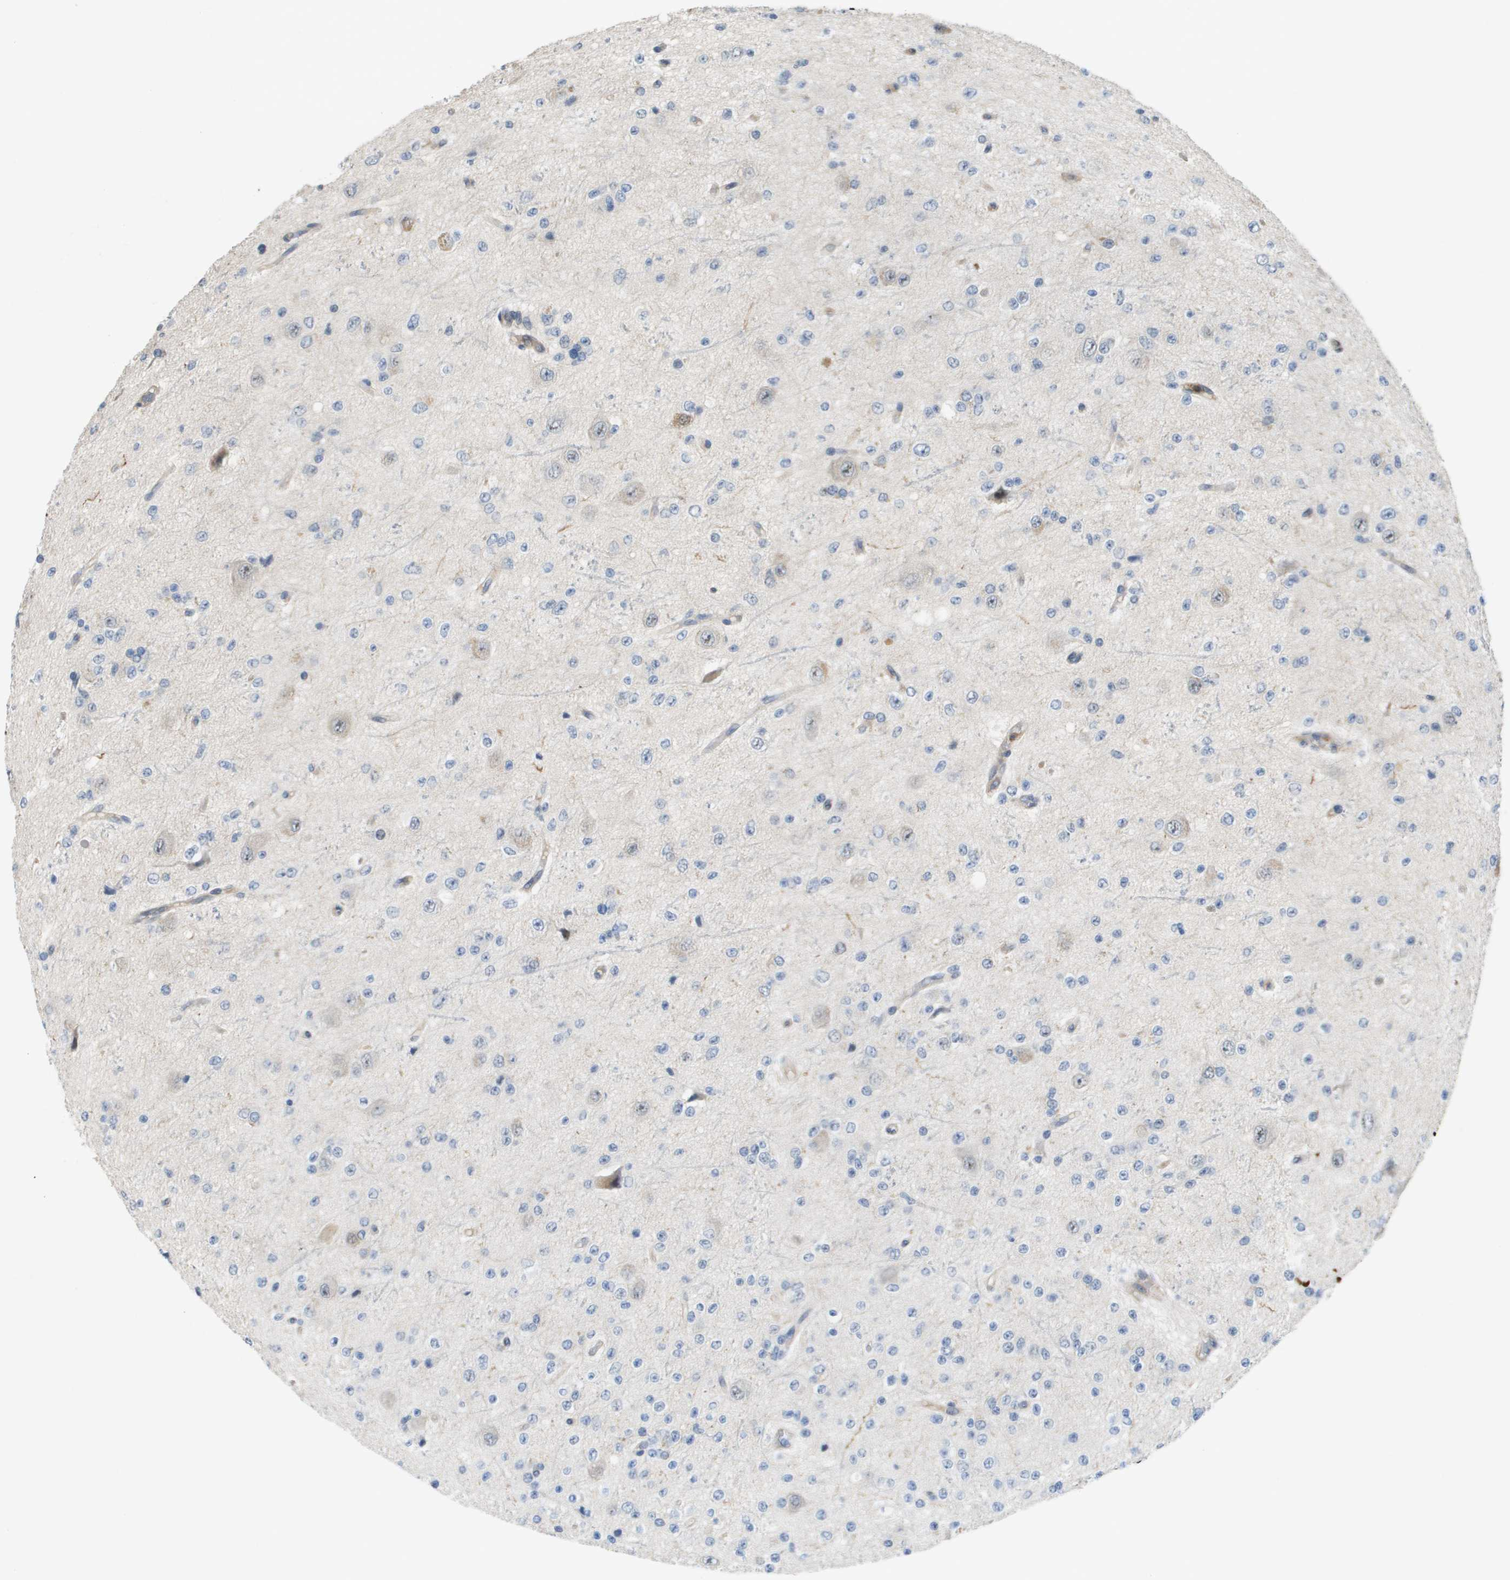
{"staining": {"intensity": "negative", "quantity": "none", "location": "none"}, "tissue": "glioma", "cell_type": "Tumor cells", "image_type": "cancer", "snomed": [{"axis": "morphology", "description": "Glioma, malignant, High grade"}, {"axis": "topography", "description": "pancreas cauda"}], "caption": "An immunohistochemistry photomicrograph of malignant glioma (high-grade) is shown. There is no staining in tumor cells of malignant glioma (high-grade). The staining was performed using DAB (3,3'-diaminobenzidine) to visualize the protein expression in brown, while the nuclei were stained in blue with hematoxylin (Magnification: 20x).", "gene": "RNF112", "patient": {"sex": "male", "age": 60}}